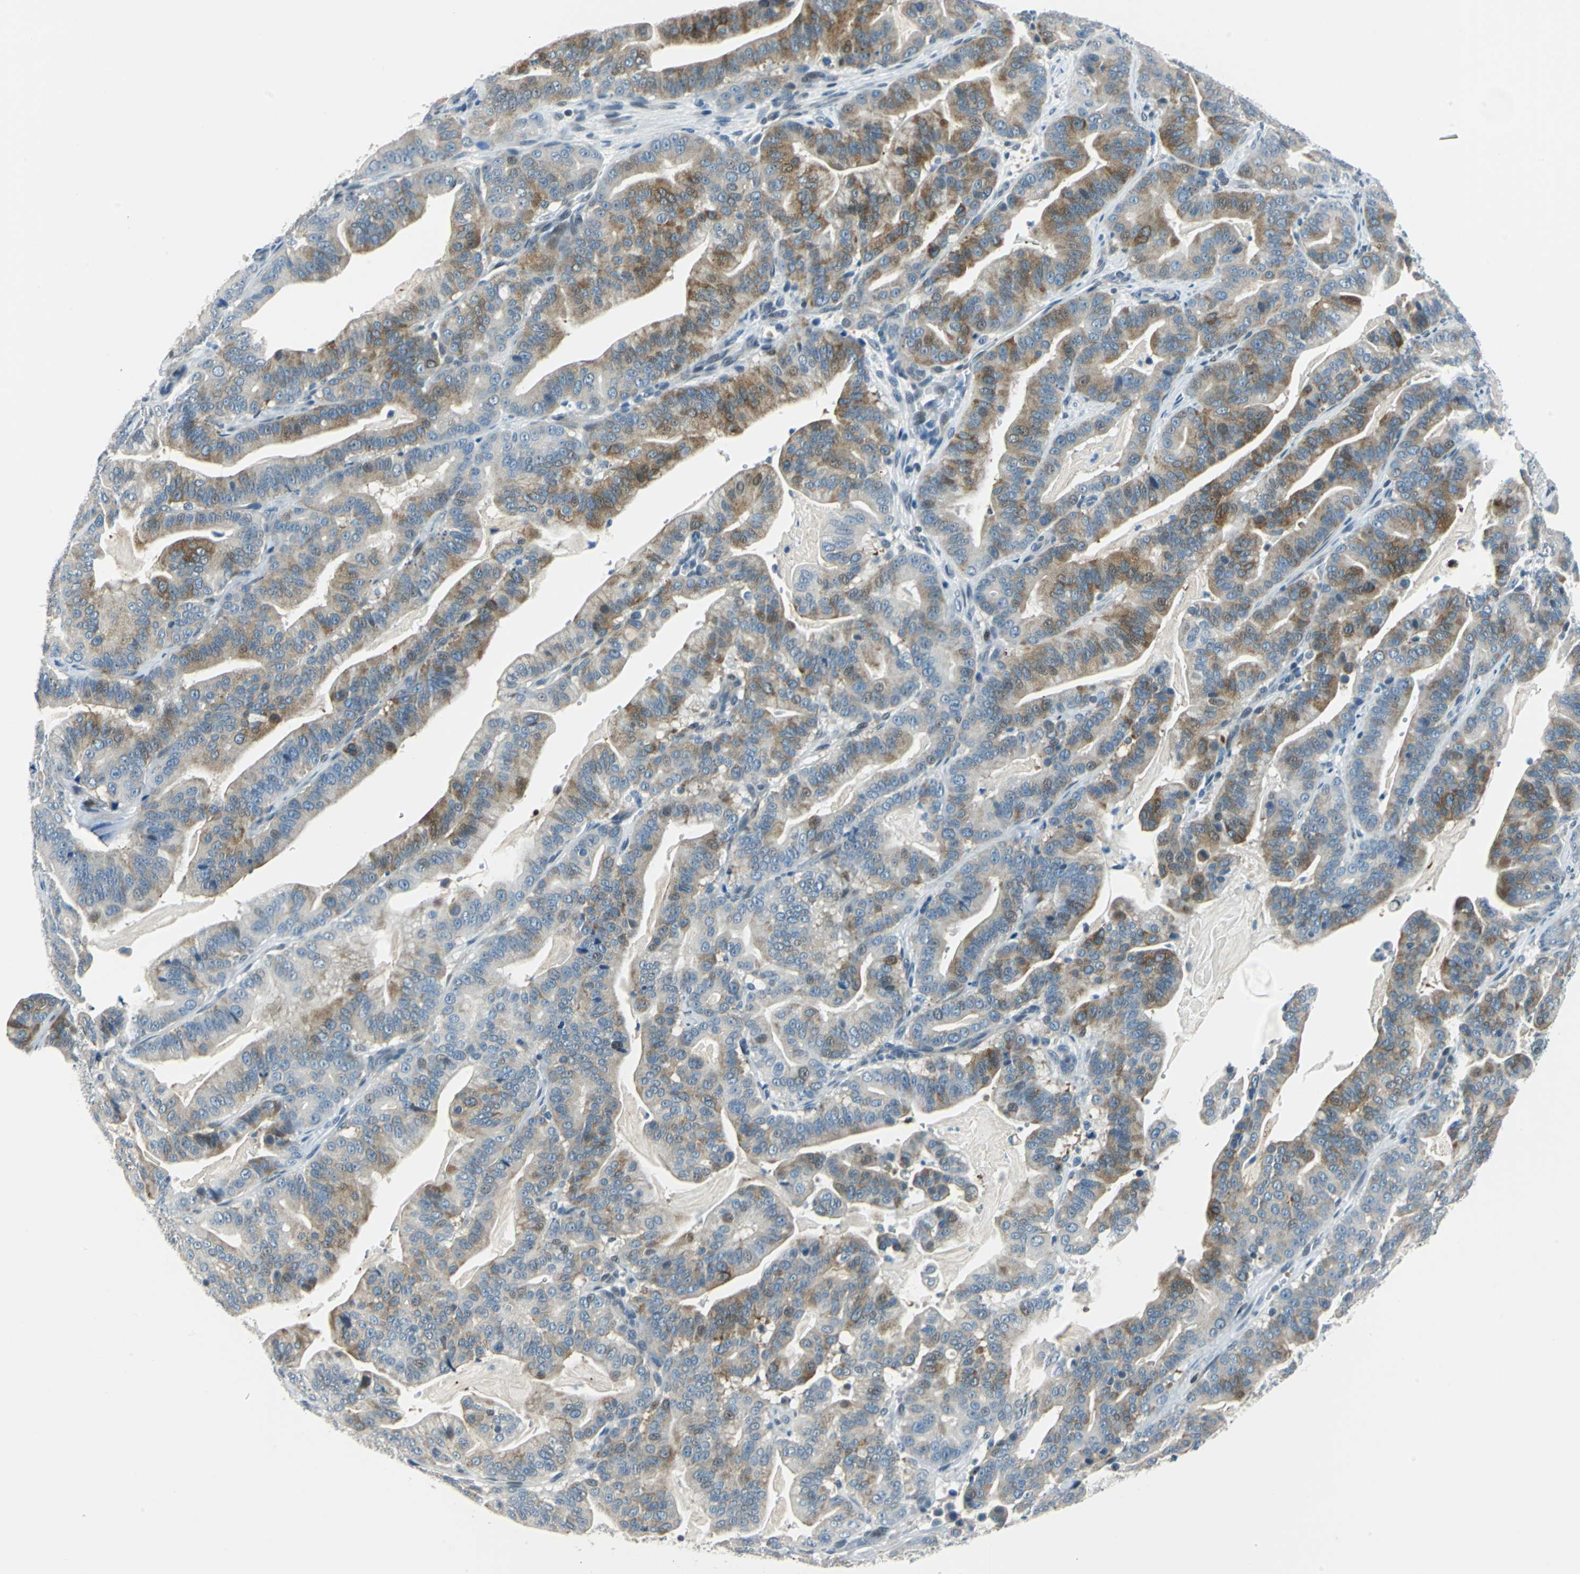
{"staining": {"intensity": "moderate", "quantity": "25%-75%", "location": "cytoplasmic/membranous"}, "tissue": "pancreatic cancer", "cell_type": "Tumor cells", "image_type": "cancer", "snomed": [{"axis": "morphology", "description": "Adenocarcinoma, NOS"}, {"axis": "topography", "description": "Pancreas"}], "caption": "Immunohistochemistry (IHC) micrograph of neoplastic tissue: pancreatic adenocarcinoma stained using IHC demonstrates medium levels of moderate protein expression localized specifically in the cytoplasmic/membranous of tumor cells, appearing as a cytoplasmic/membranous brown color.", "gene": "HCFC2", "patient": {"sex": "male", "age": 63}}